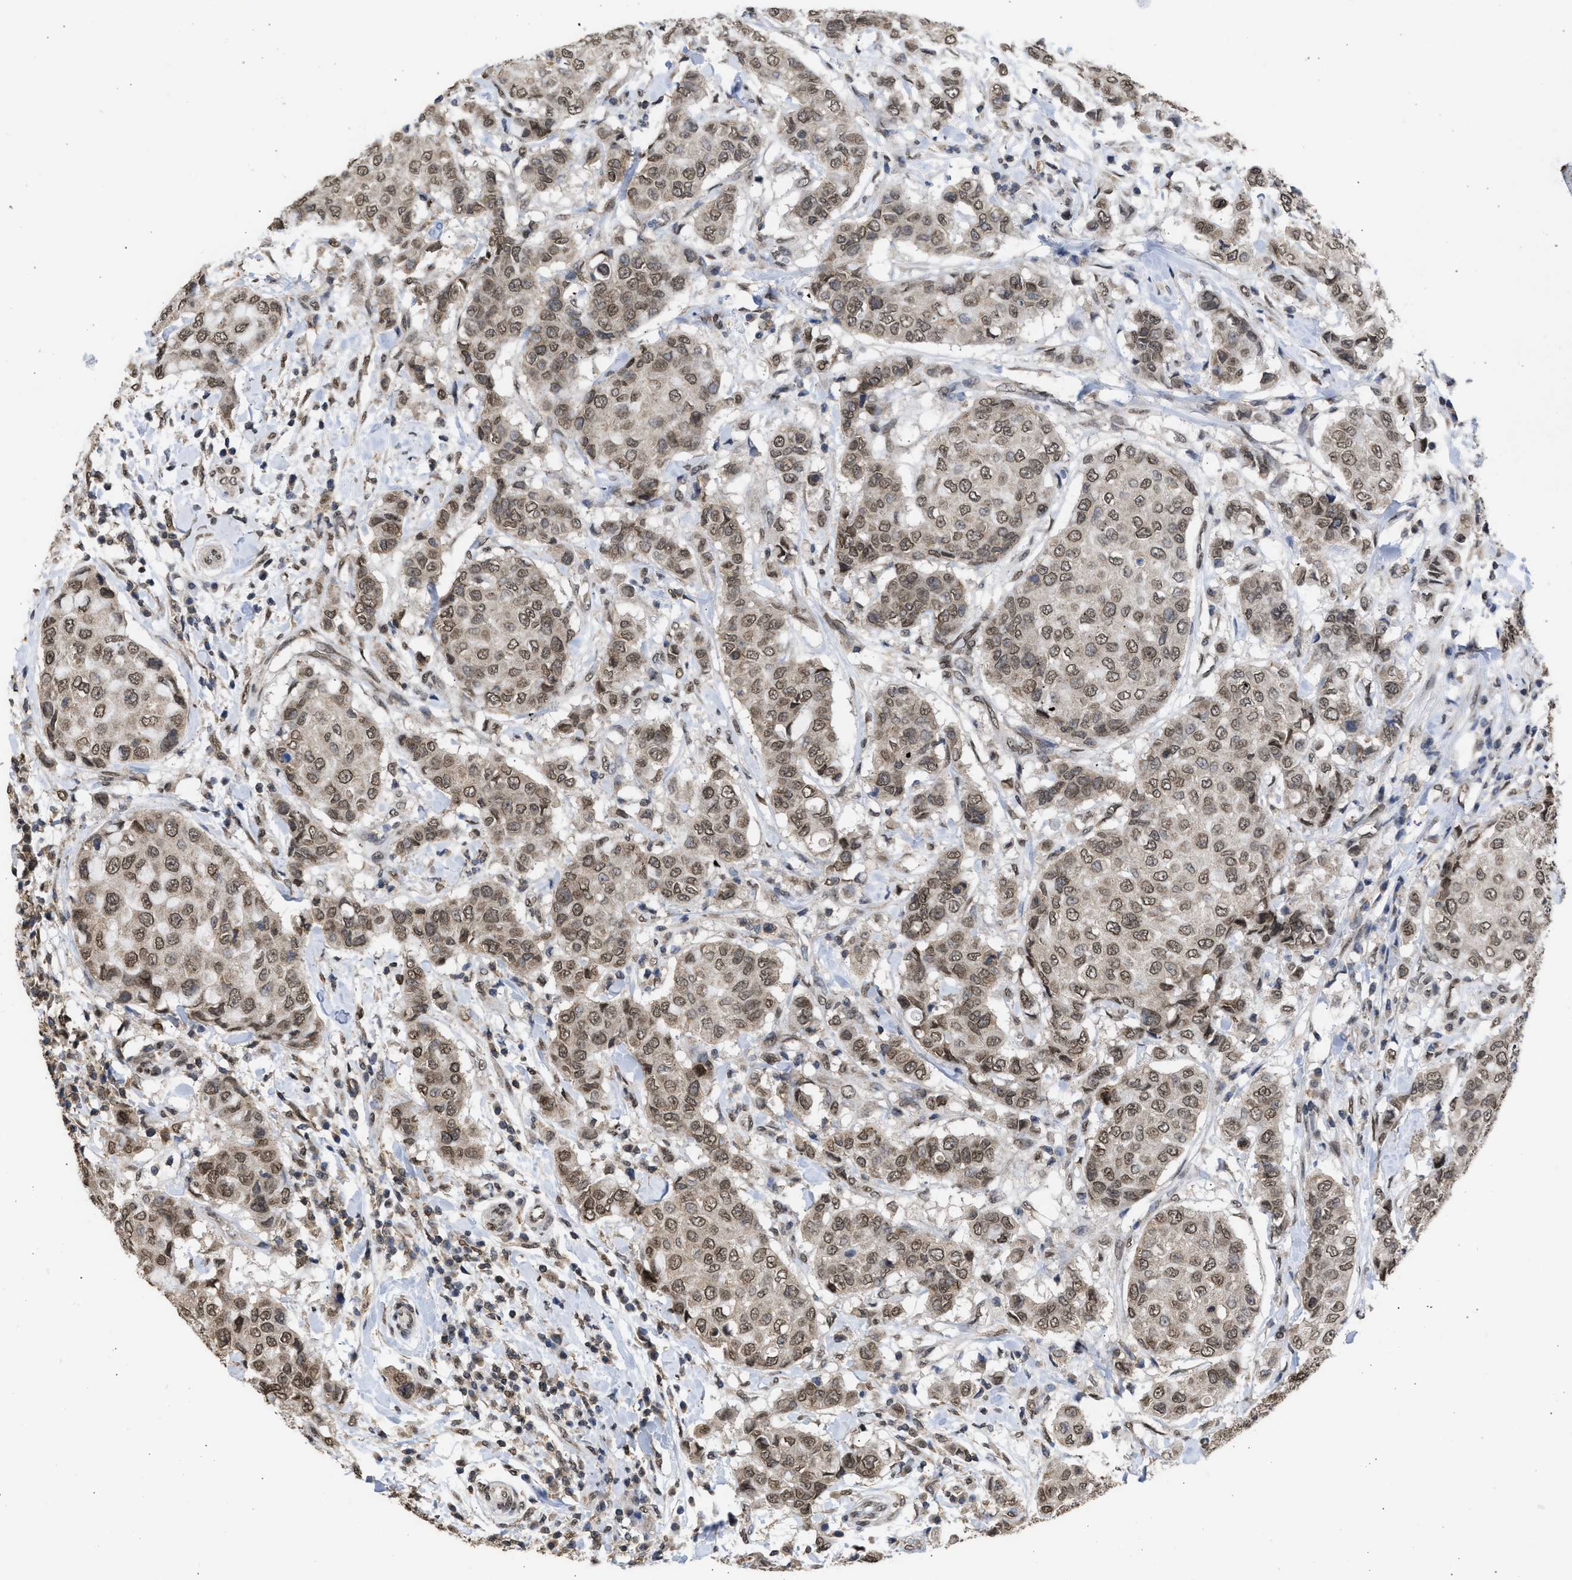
{"staining": {"intensity": "moderate", "quantity": ">75%", "location": "cytoplasmic/membranous,nuclear"}, "tissue": "breast cancer", "cell_type": "Tumor cells", "image_type": "cancer", "snomed": [{"axis": "morphology", "description": "Duct carcinoma"}, {"axis": "topography", "description": "Breast"}], "caption": "Immunohistochemical staining of infiltrating ductal carcinoma (breast) shows moderate cytoplasmic/membranous and nuclear protein staining in about >75% of tumor cells.", "gene": "NUP35", "patient": {"sex": "female", "age": 27}}